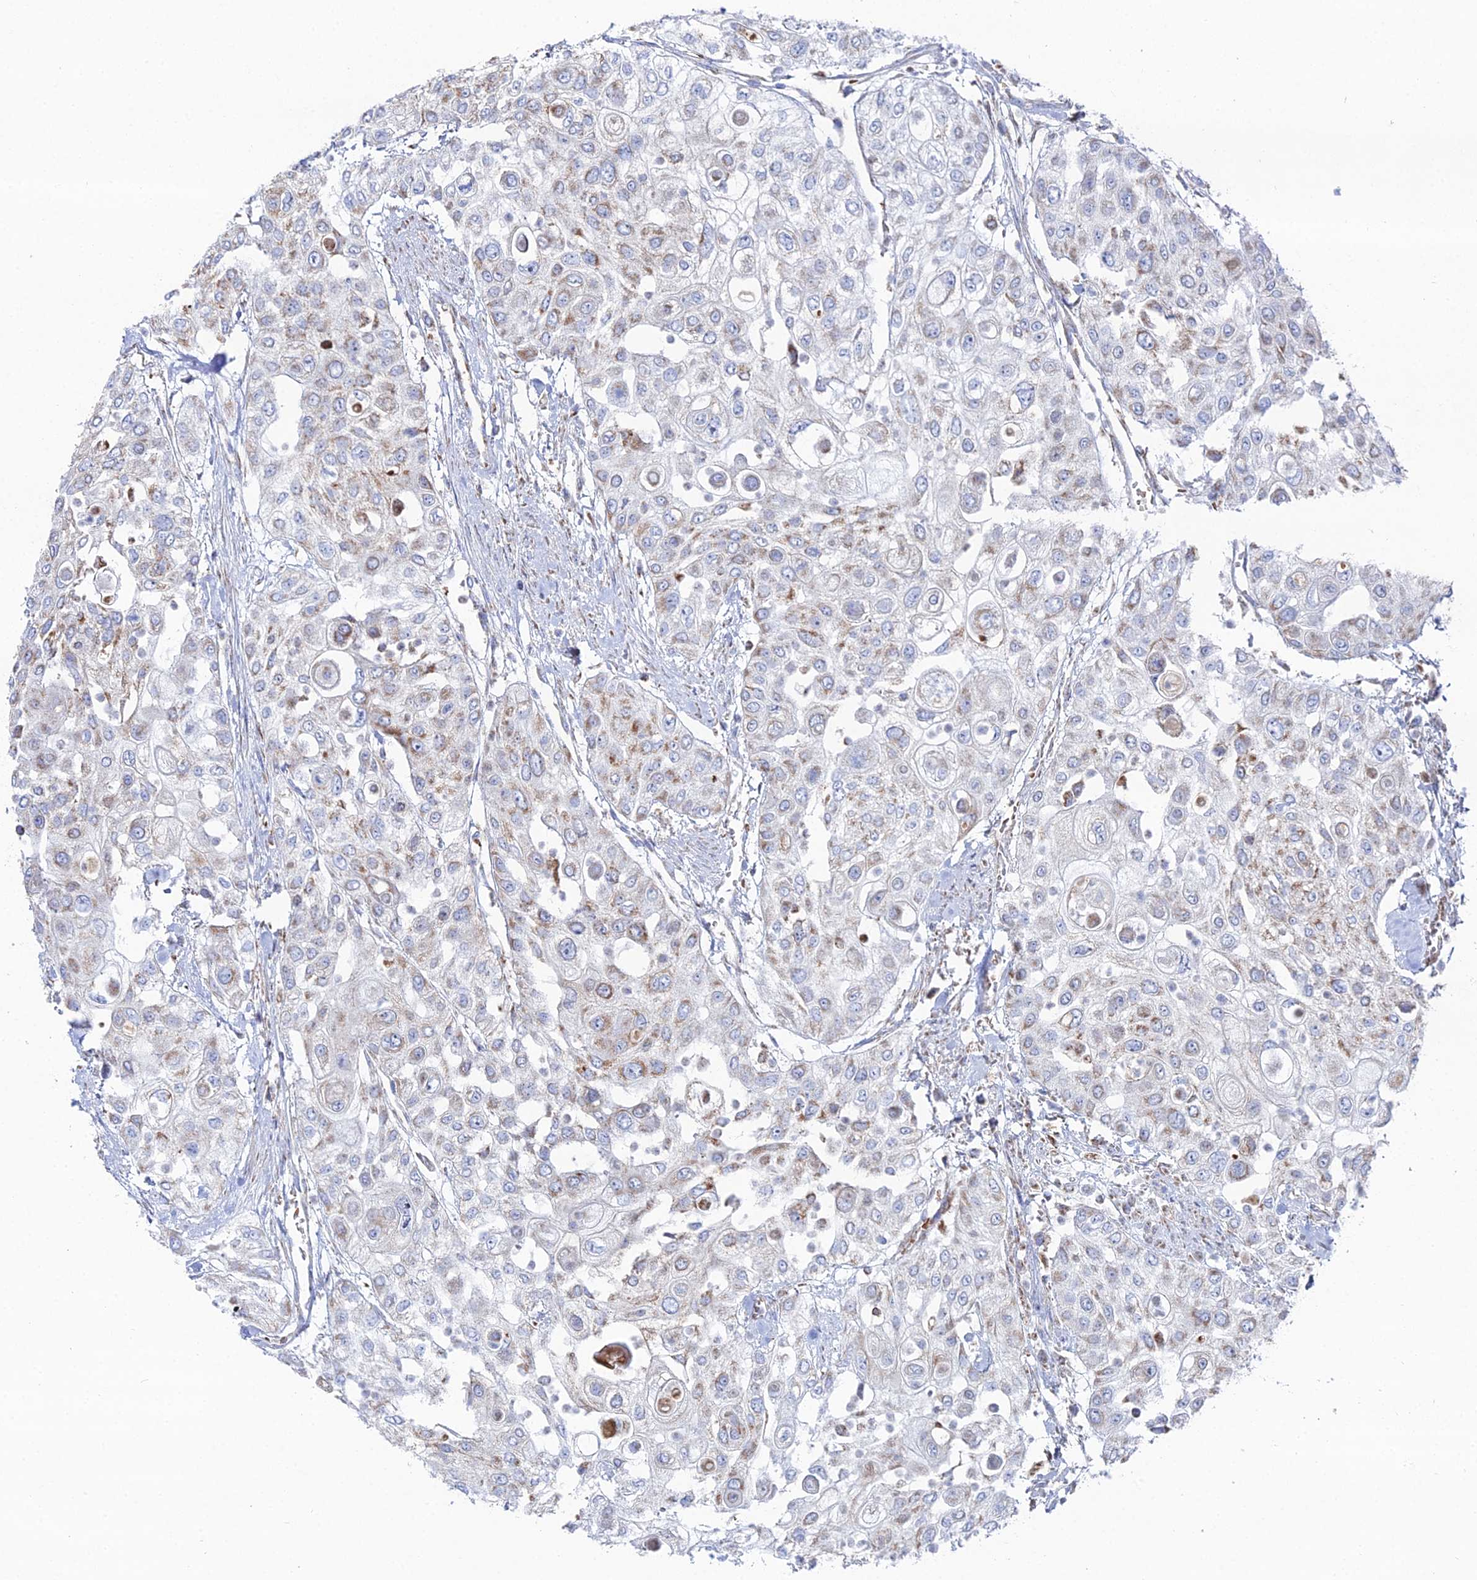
{"staining": {"intensity": "moderate", "quantity": "<25%", "location": "cytoplasmic/membranous"}, "tissue": "urothelial cancer", "cell_type": "Tumor cells", "image_type": "cancer", "snomed": [{"axis": "morphology", "description": "Urothelial carcinoma, High grade"}, {"axis": "topography", "description": "Urinary bladder"}], "caption": "Urothelial cancer stained with a protein marker shows moderate staining in tumor cells.", "gene": "MPC1", "patient": {"sex": "female", "age": 79}}